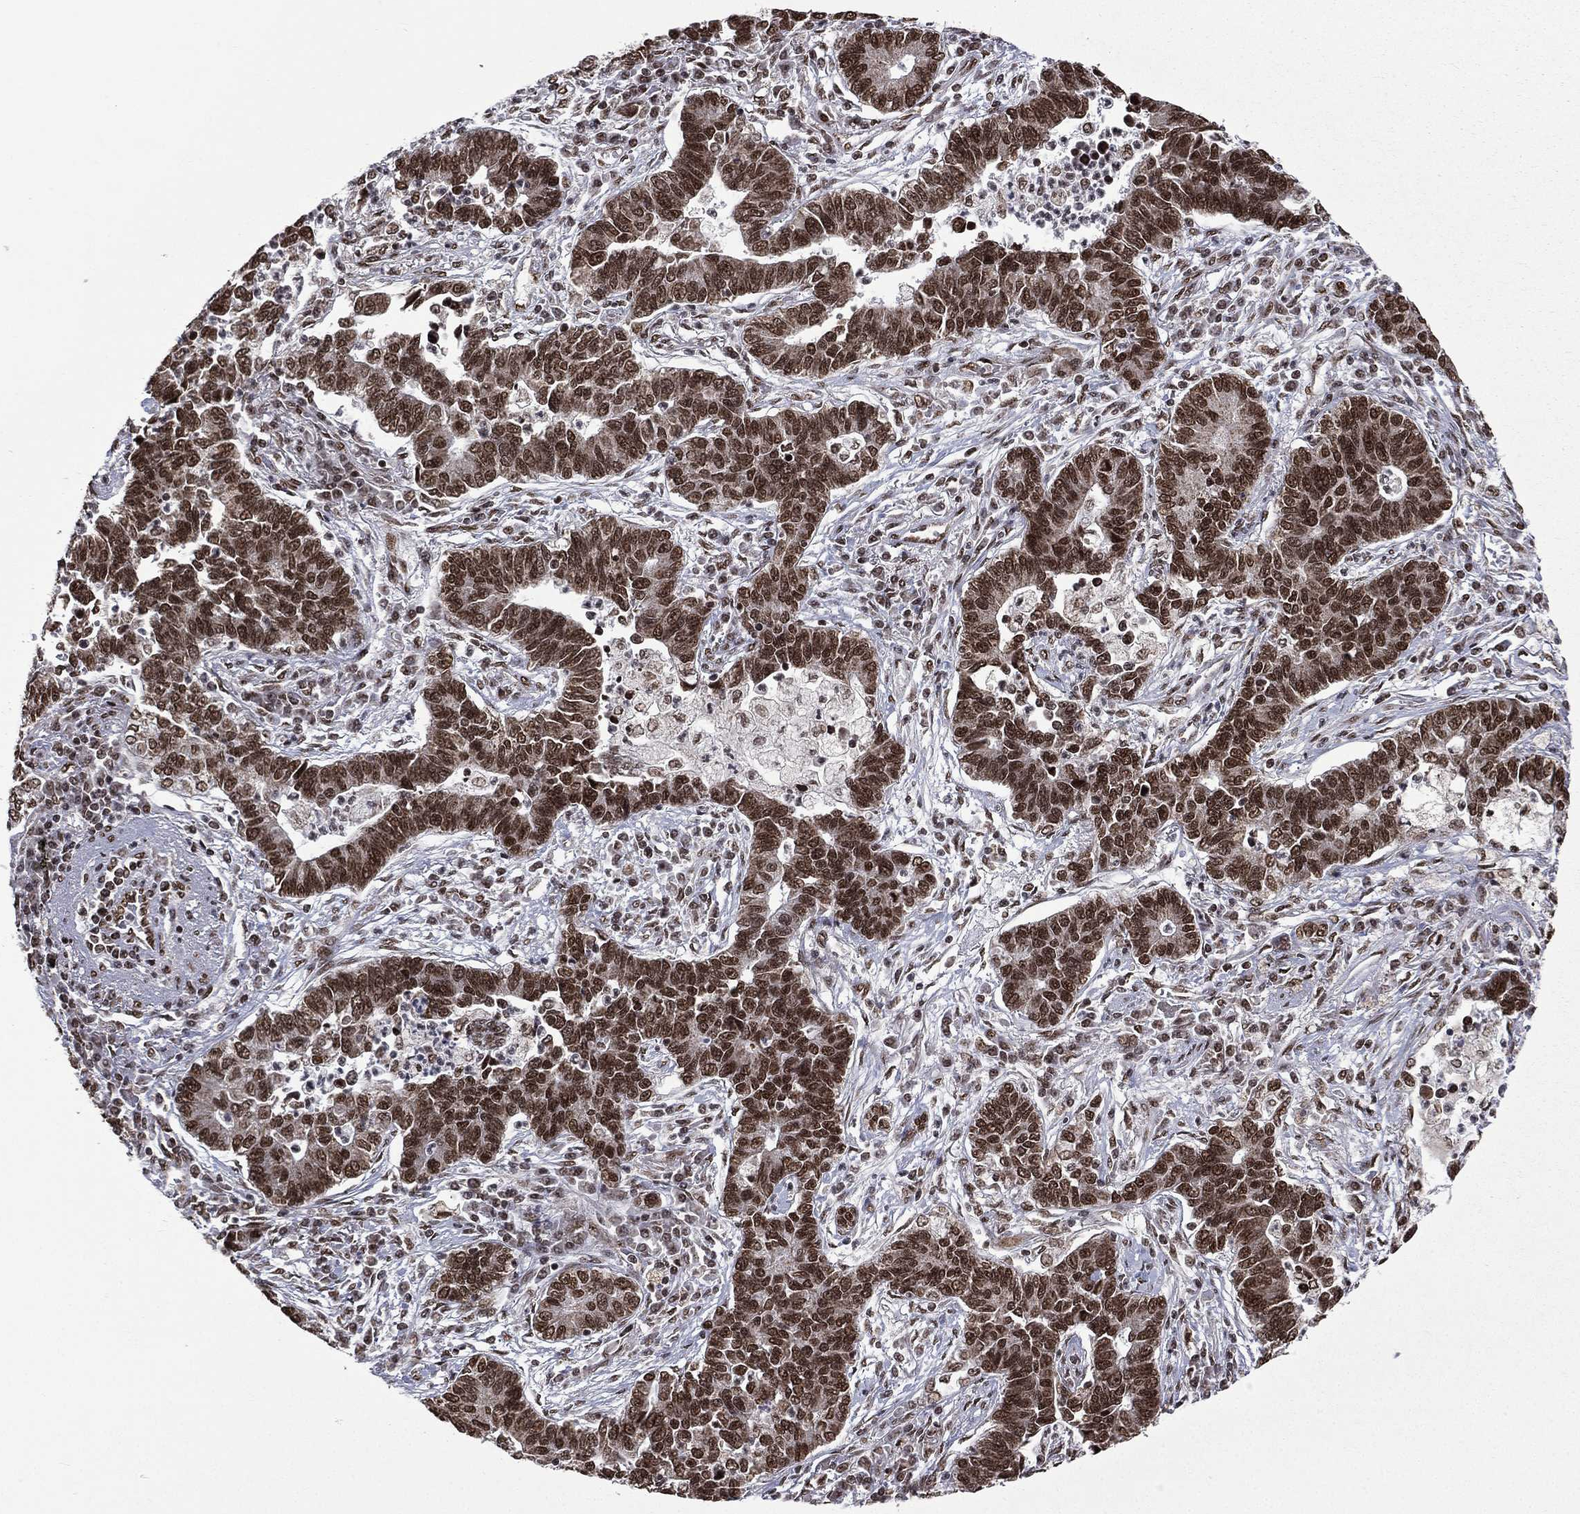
{"staining": {"intensity": "strong", "quantity": ">75%", "location": "nuclear"}, "tissue": "lung cancer", "cell_type": "Tumor cells", "image_type": "cancer", "snomed": [{"axis": "morphology", "description": "Adenocarcinoma, NOS"}, {"axis": "topography", "description": "Lung"}], "caption": "This is an image of IHC staining of adenocarcinoma (lung), which shows strong positivity in the nuclear of tumor cells.", "gene": "C5orf24", "patient": {"sex": "female", "age": 57}}